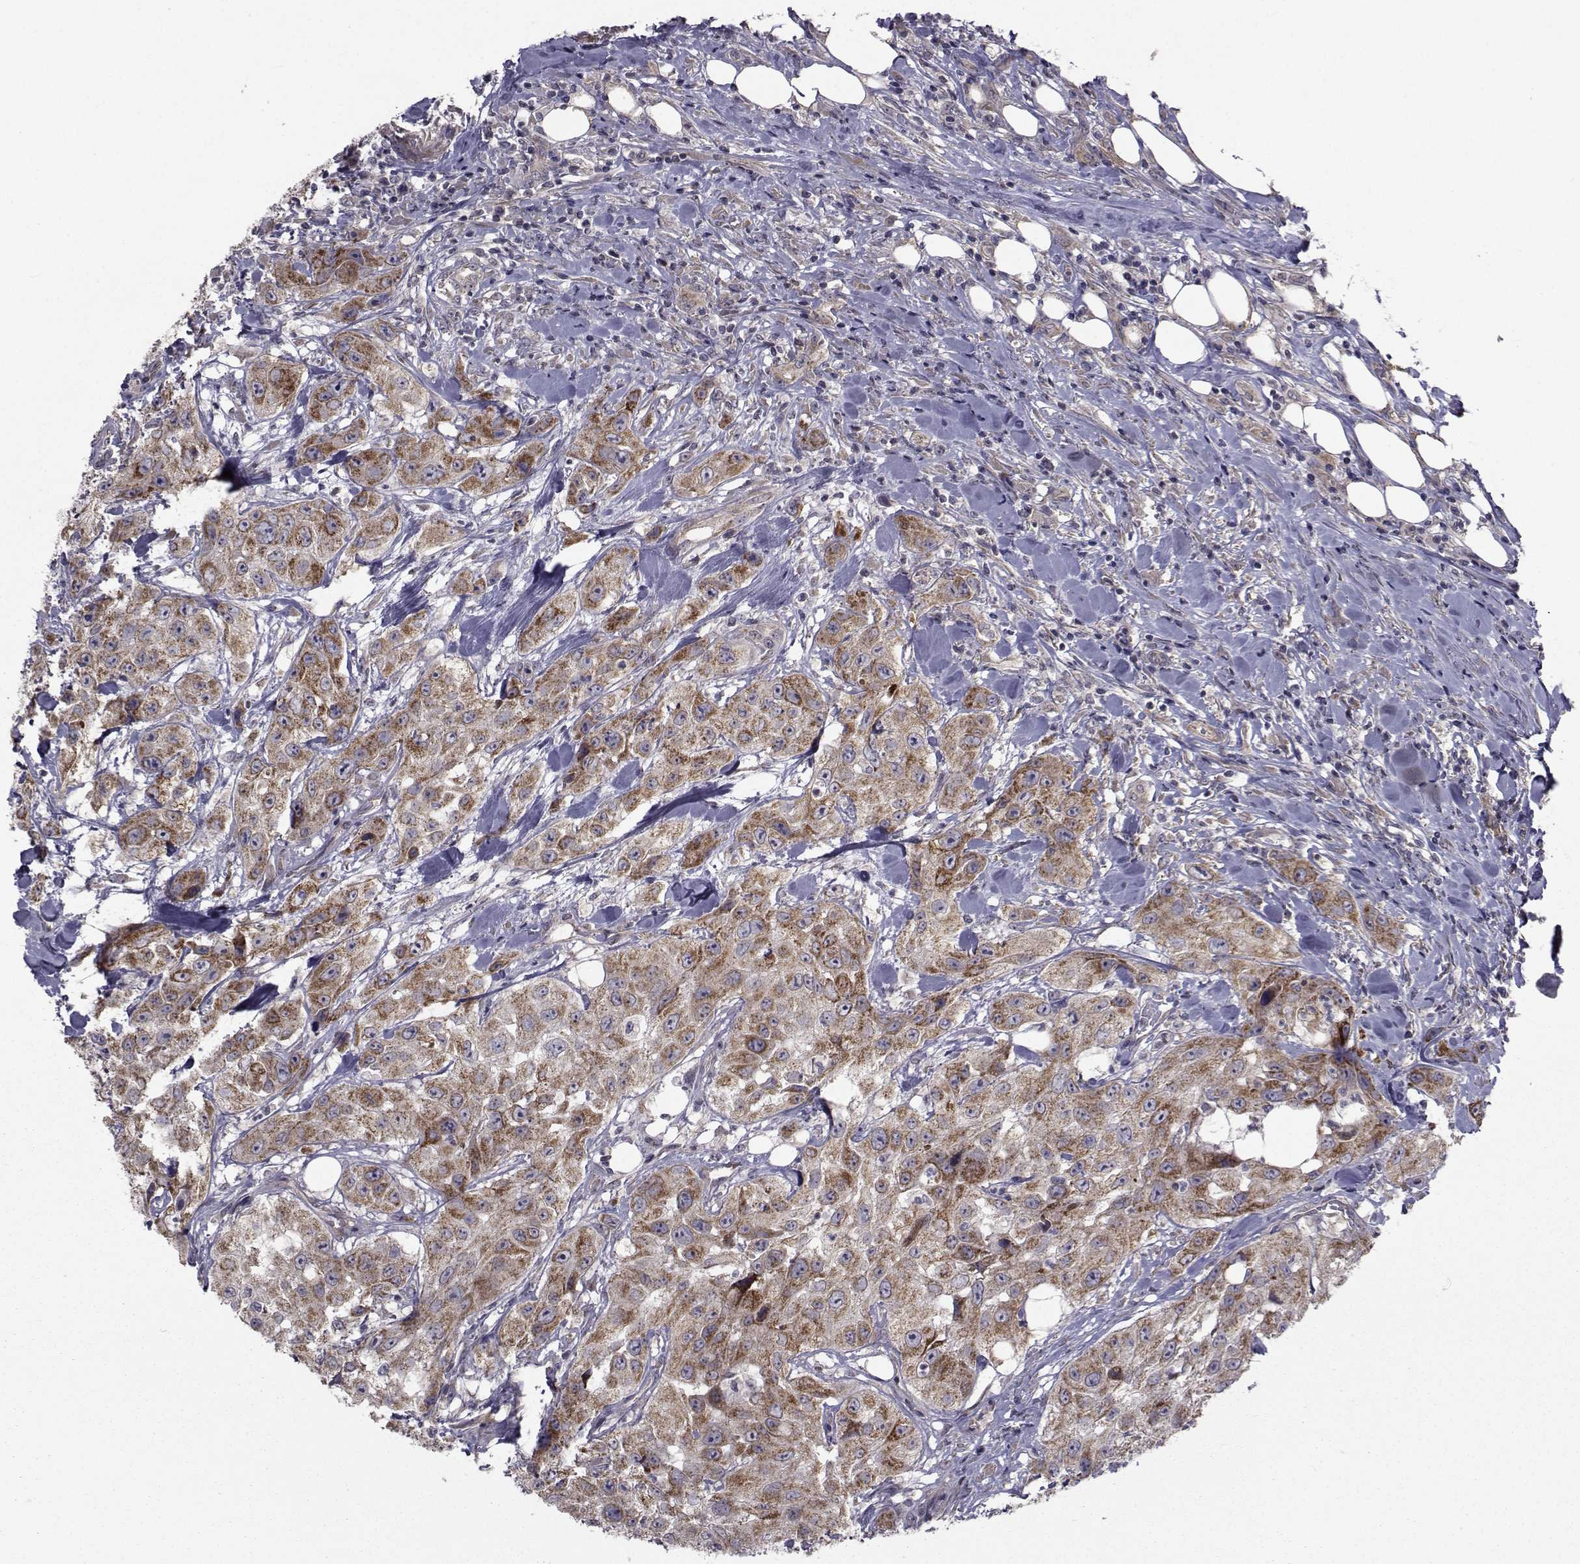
{"staining": {"intensity": "moderate", "quantity": "<25%", "location": "cytoplasmic/membranous"}, "tissue": "urothelial cancer", "cell_type": "Tumor cells", "image_type": "cancer", "snomed": [{"axis": "morphology", "description": "Urothelial carcinoma, High grade"}, {"axis": "topography", "description": "Urinary bladder"}], "caption": "Protein expression analysis of urothelial cancer reveals moderate cytoplasmic/membranous staining in about <25% of tumor cells. (DAB IHC, brown staining for protein, blue staining for nuclei).", "gene": "CFAP74", "patient": {"sex": "male", "age": 79}}